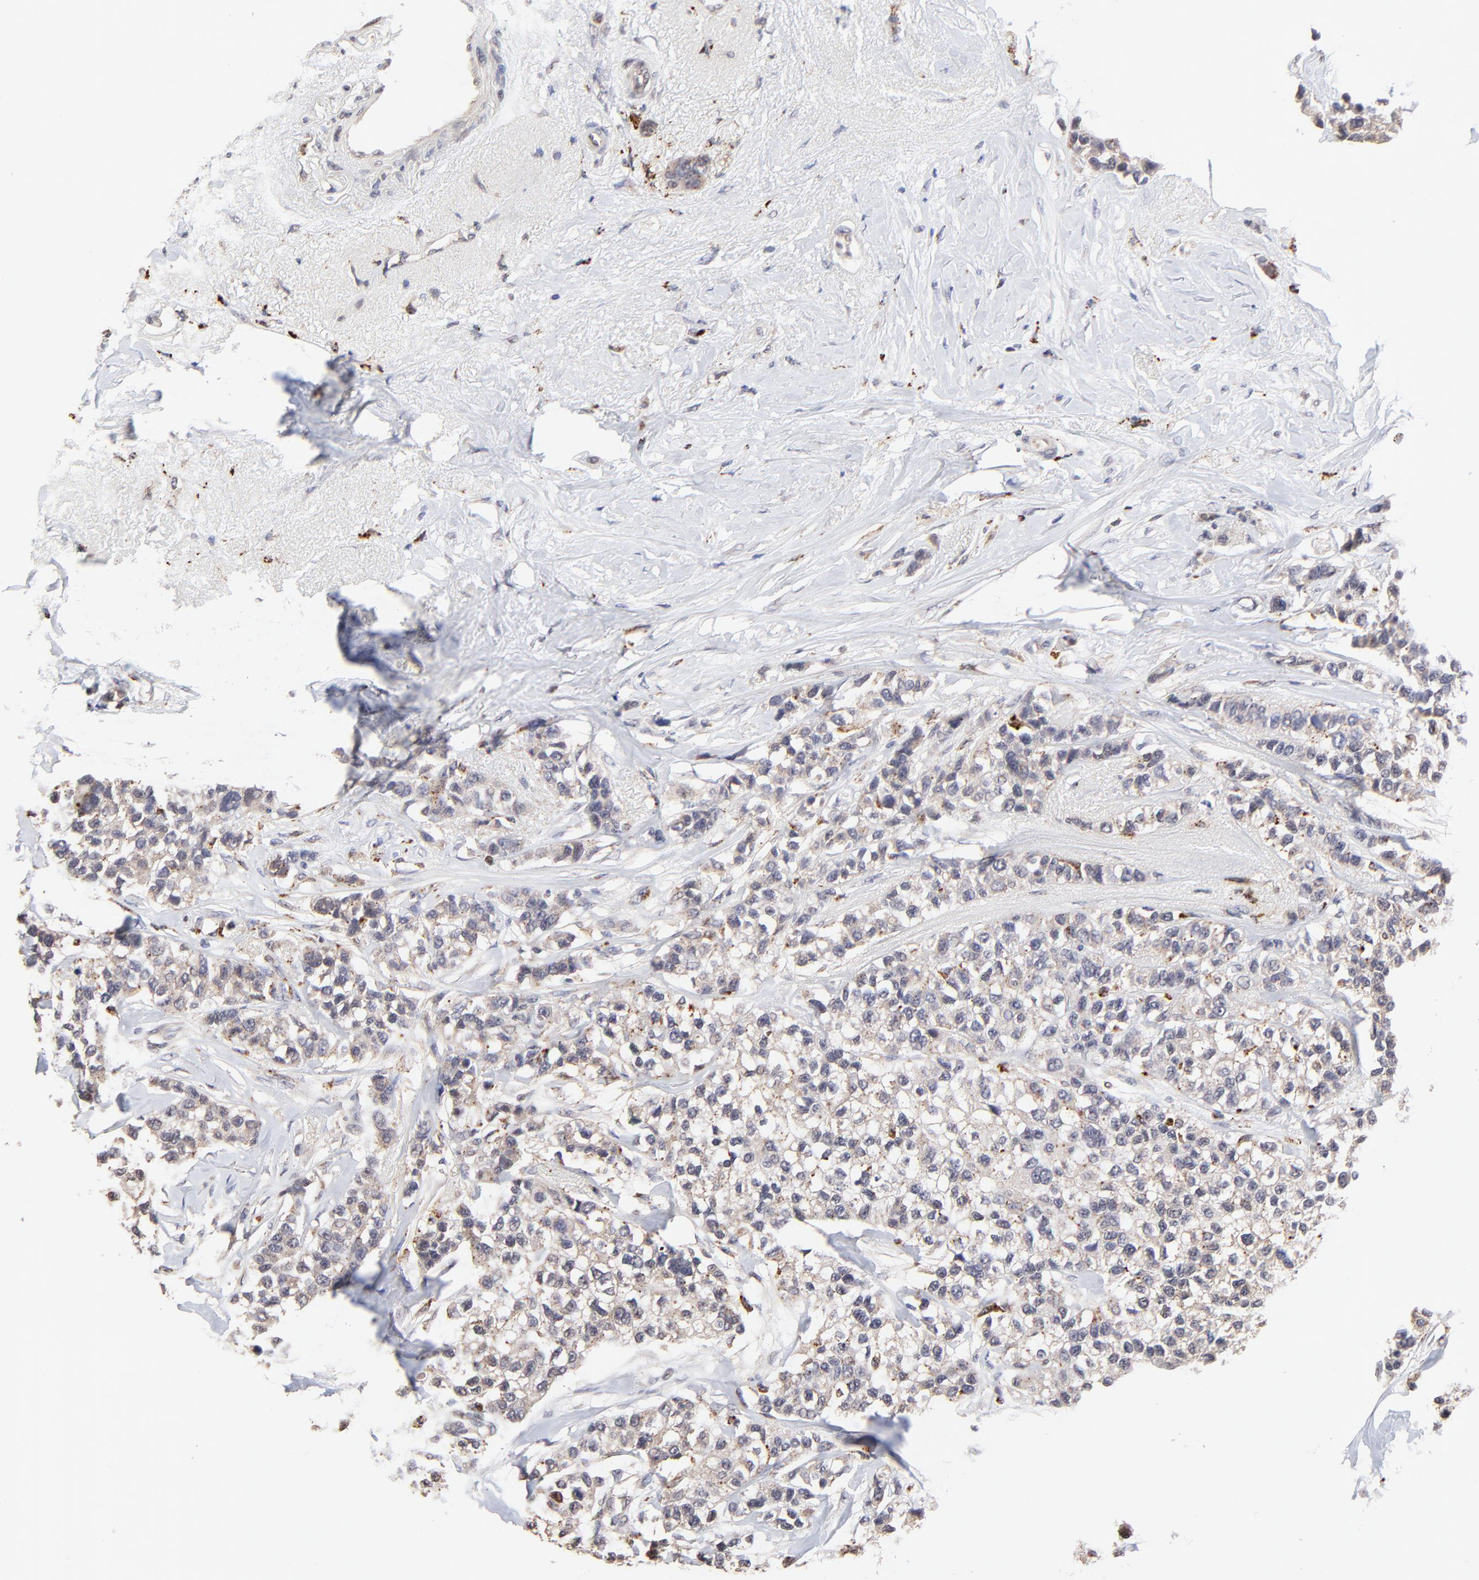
{"staining": {"intensity": "weak", "quantity": "<25%", "location": "cytoplasmic/membranous"}, "tissue": "breast cancer", "cell_type": "Tumor cells", "image_type": "cancer", "snomed": [{"axis": "morphology", "description": "Duct carcinoma"}, {"axis": "topography", "description": "Breast"}], "caption": "Immunohistochemistry of human breast intraductal carcinoma exhibits no positivity in tumor cells.", "gene": "PDE4B", "patient": {"sex": "female", "age": 51}}